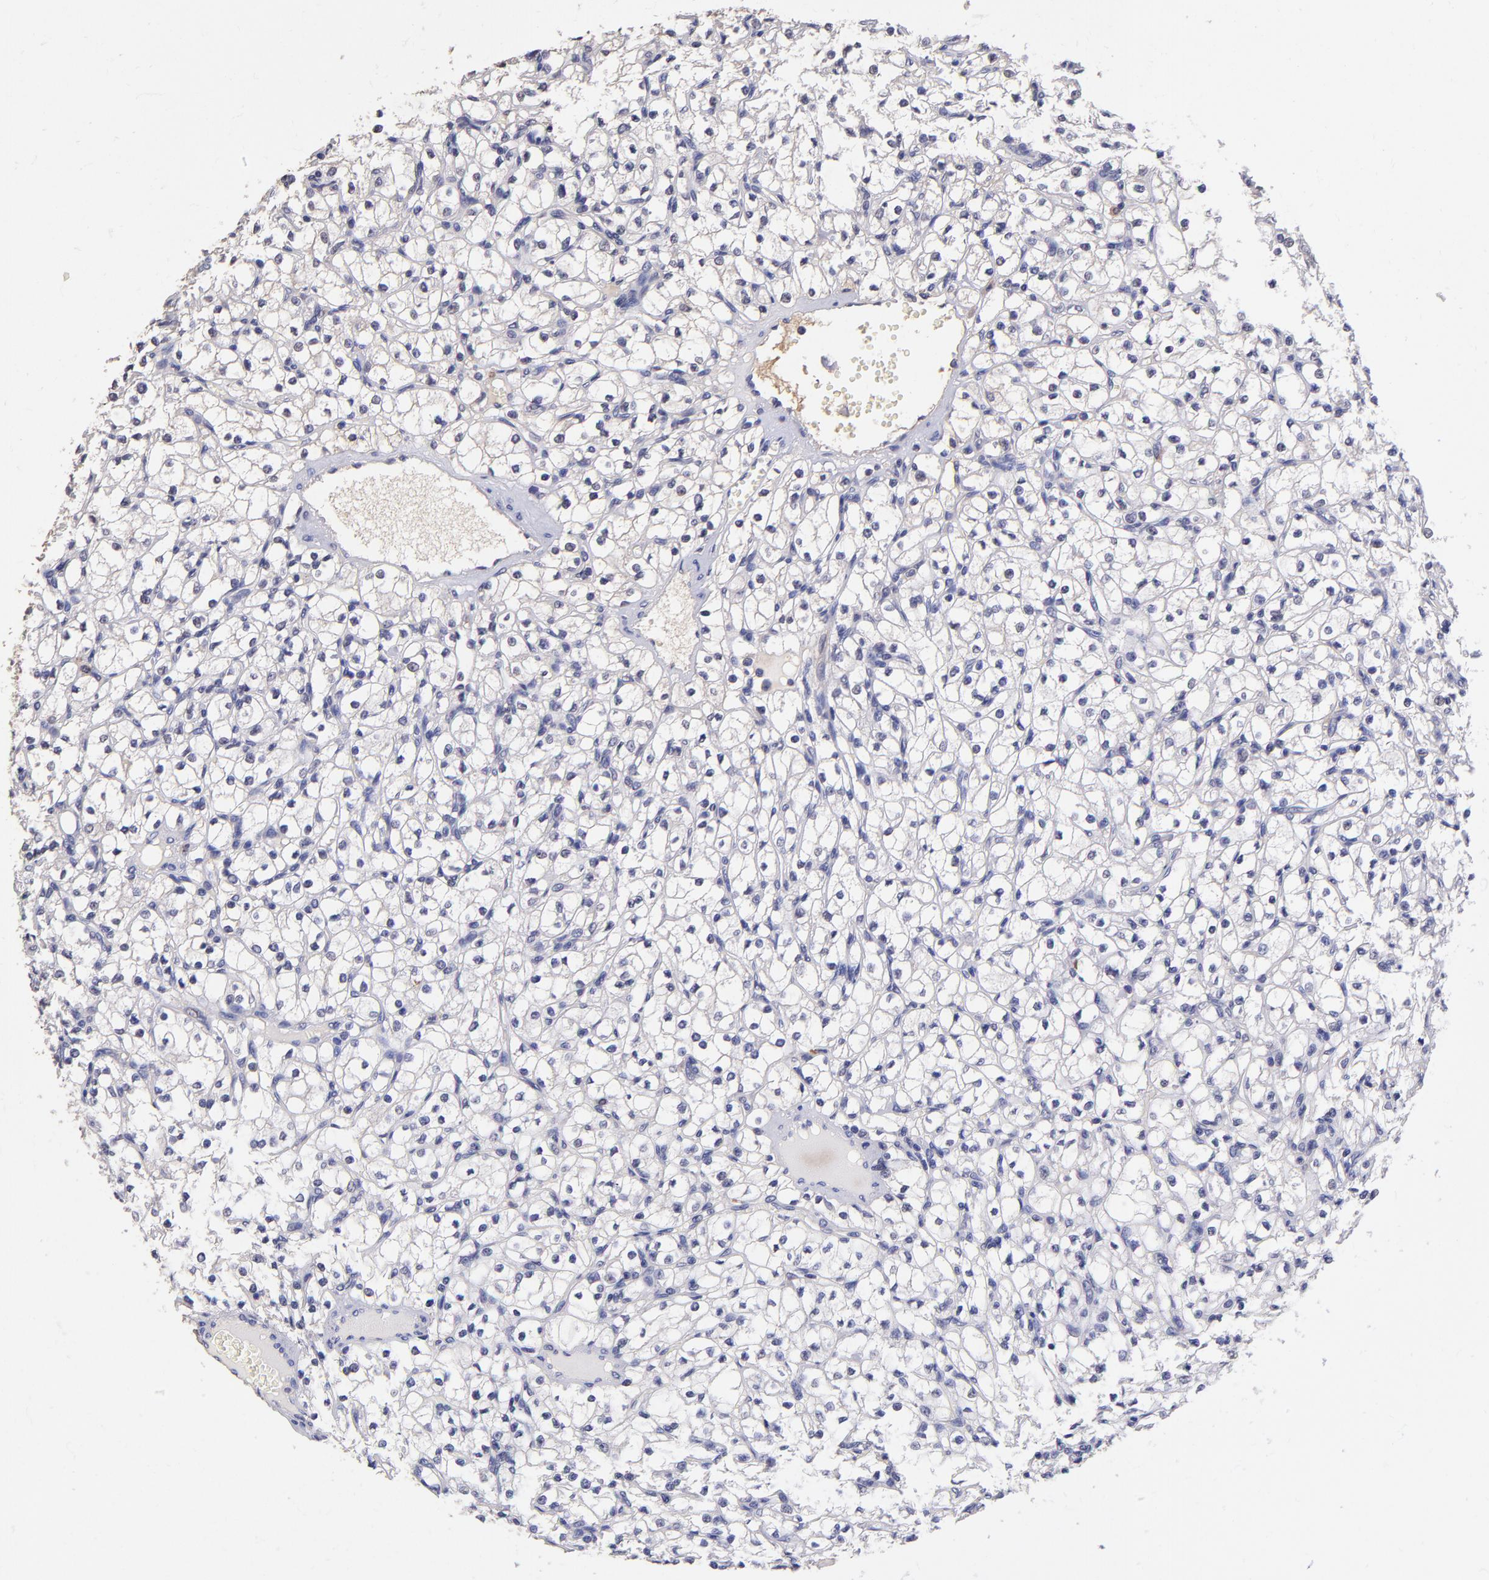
{"staining": {"intensity": "negative", "quantity": "none", "location": "none"}, "tissue": "renal cancer", "cell_type": "Tumor cells", "image_type": "cancer", "snomed": [{"axis": "morphology", "description": "Adenocarcinoma, NOS"}, {"axis": "topography", "description": "Kidney"}], "caption": "Immunohistochemistry (IHC) micrograph of human renal adenocarcinoma stained for a protein (brown), which exhibits no positivity in tumor cells. (DAB (3,3'-diaminobenzidine) IHC visualized using brightfield microscopy, high magnification).", "gene": "RNASEL", "patient": {"sex": "male", "age": 61}}